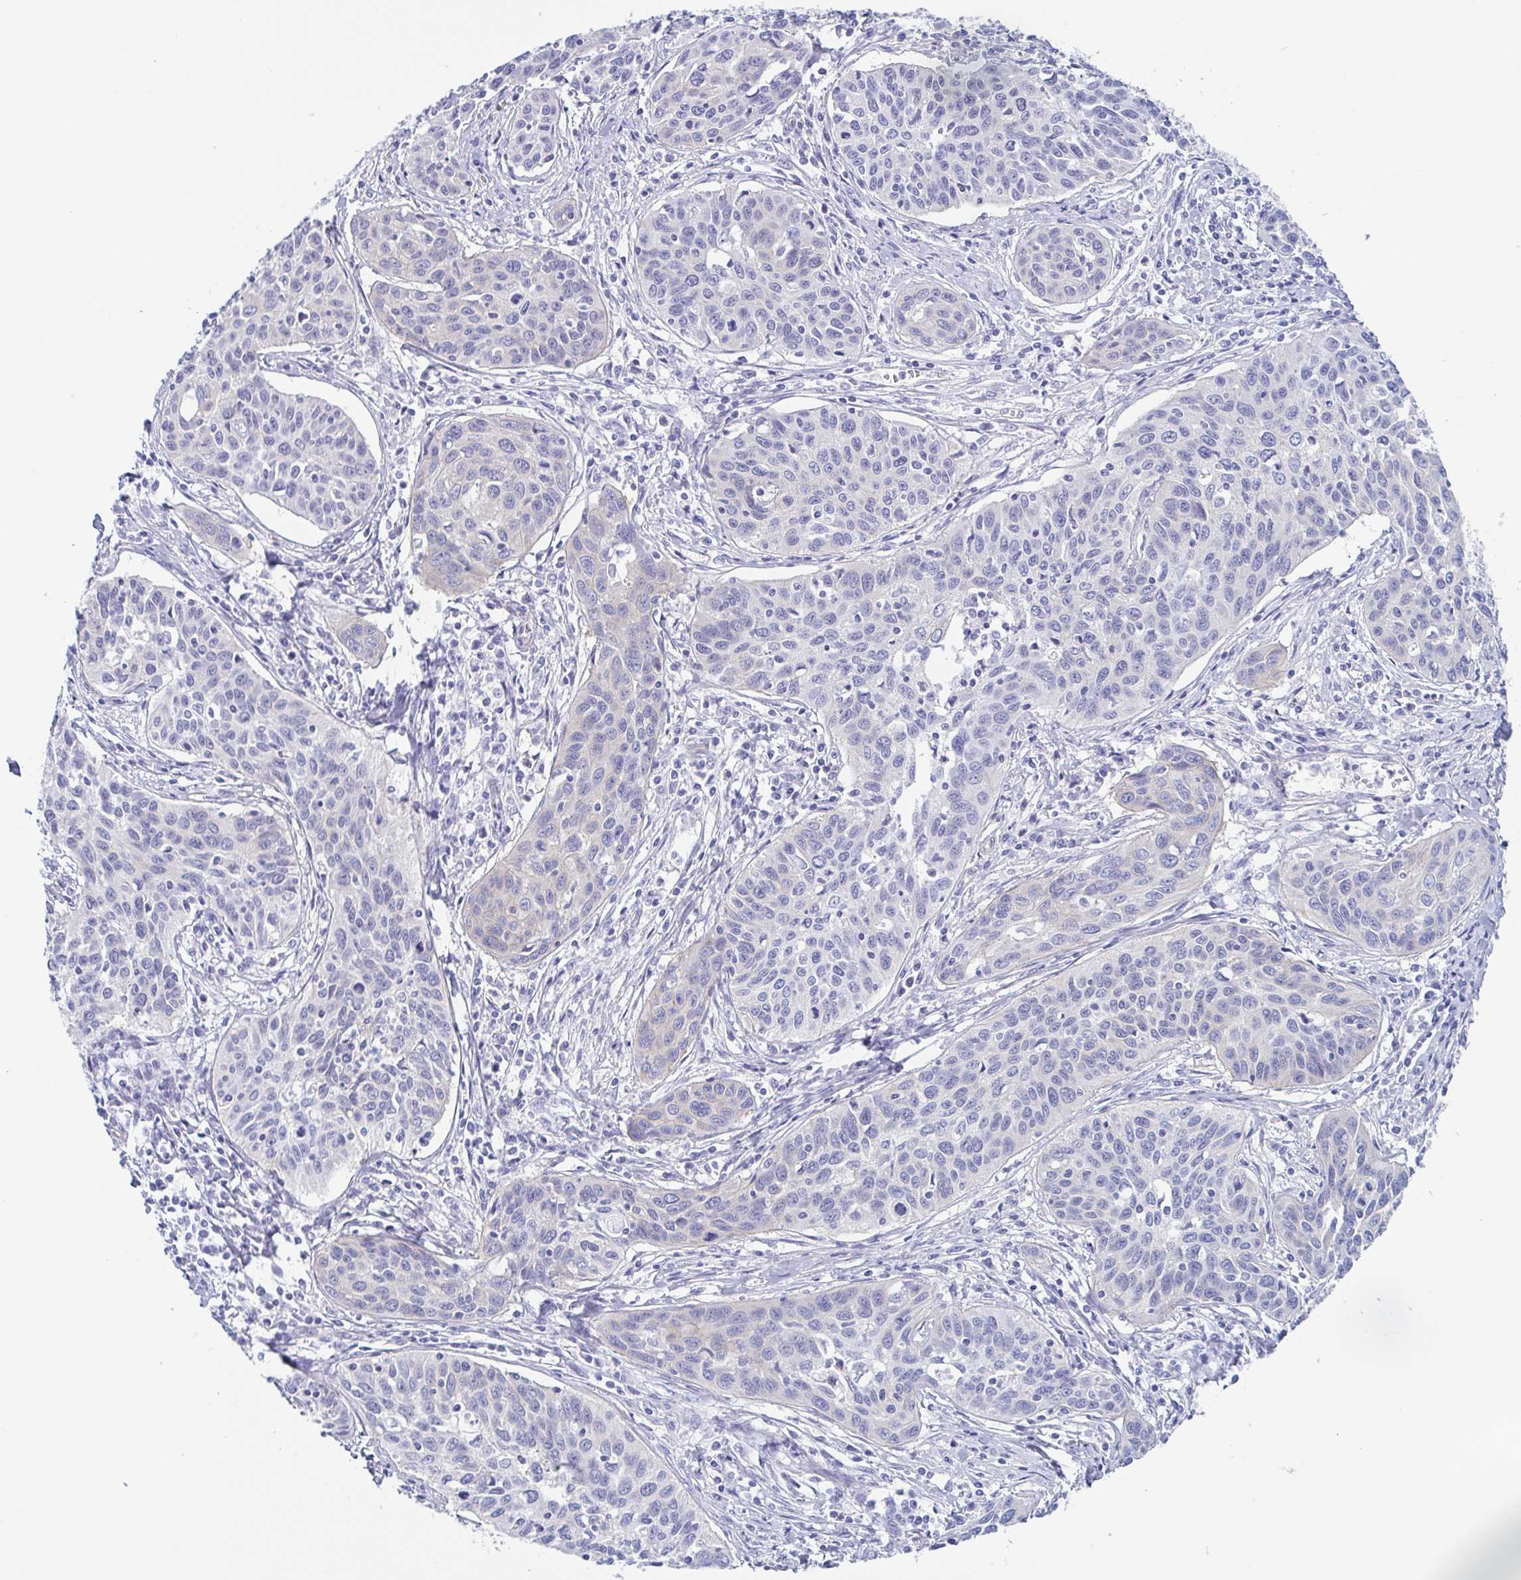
{"staining": {"intensity": "weak", "quantity": "<25%", "location": "cytoplasmic/membranous"}, "tissue": "cervical cancer", "cell_type": "Tumor cells", "image_type": "cancer", "snomed": [{"axis": "morphology", "description": "Squamous cell carcinoma, NOS"}, {"axis": "topography", "description": "Cervix"}], "caption": "This is an immunohistochemistry histopathology image of human cervical cancer (squamous cell carcinoma). There is no staining in tumor cells.", "gene": "DYNC1I1", "patient": {"sex": "female", "age": 31}}